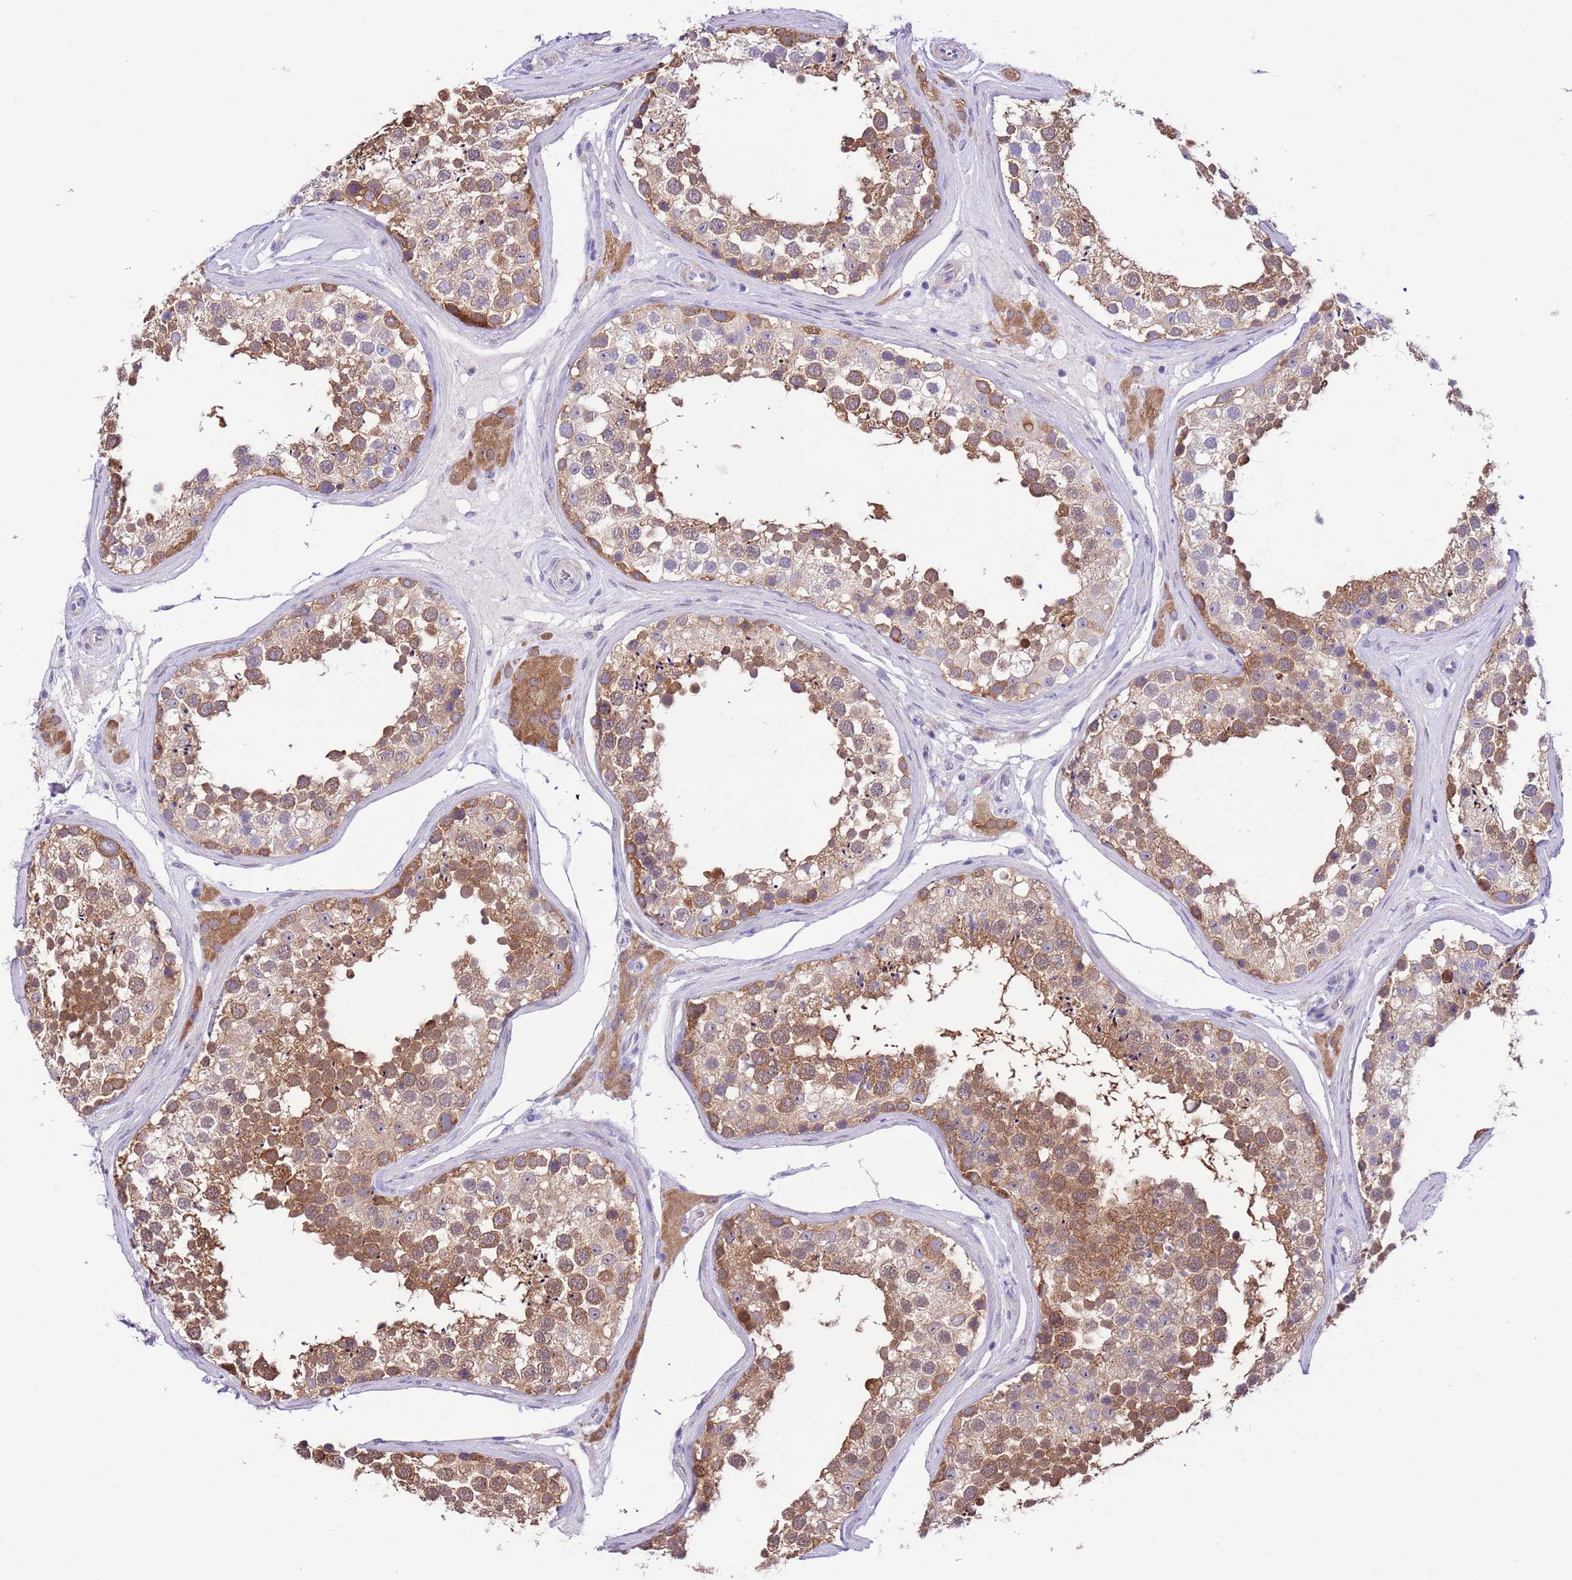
{"staining": {"intensity": "strong", "quantity": ">75%", "location": "cytoplasmic/membranous"}, "tissue": "testis", "cell_type": "Cells in seminiferous ducts", "image_type": "normal", "snomed": [{"axis": "morphology", "description": "Normal tissue, NOS"}, {"axis": "topography", "description": "Testis"}], "caption": "Human testis stained with a brown dye reveals strong cytoplasmic/membranous positive positivity in about >75% of cells in seminiferous ducts.", "gene": "PRR32", "patient": {"sex": "male", "age": 46}}